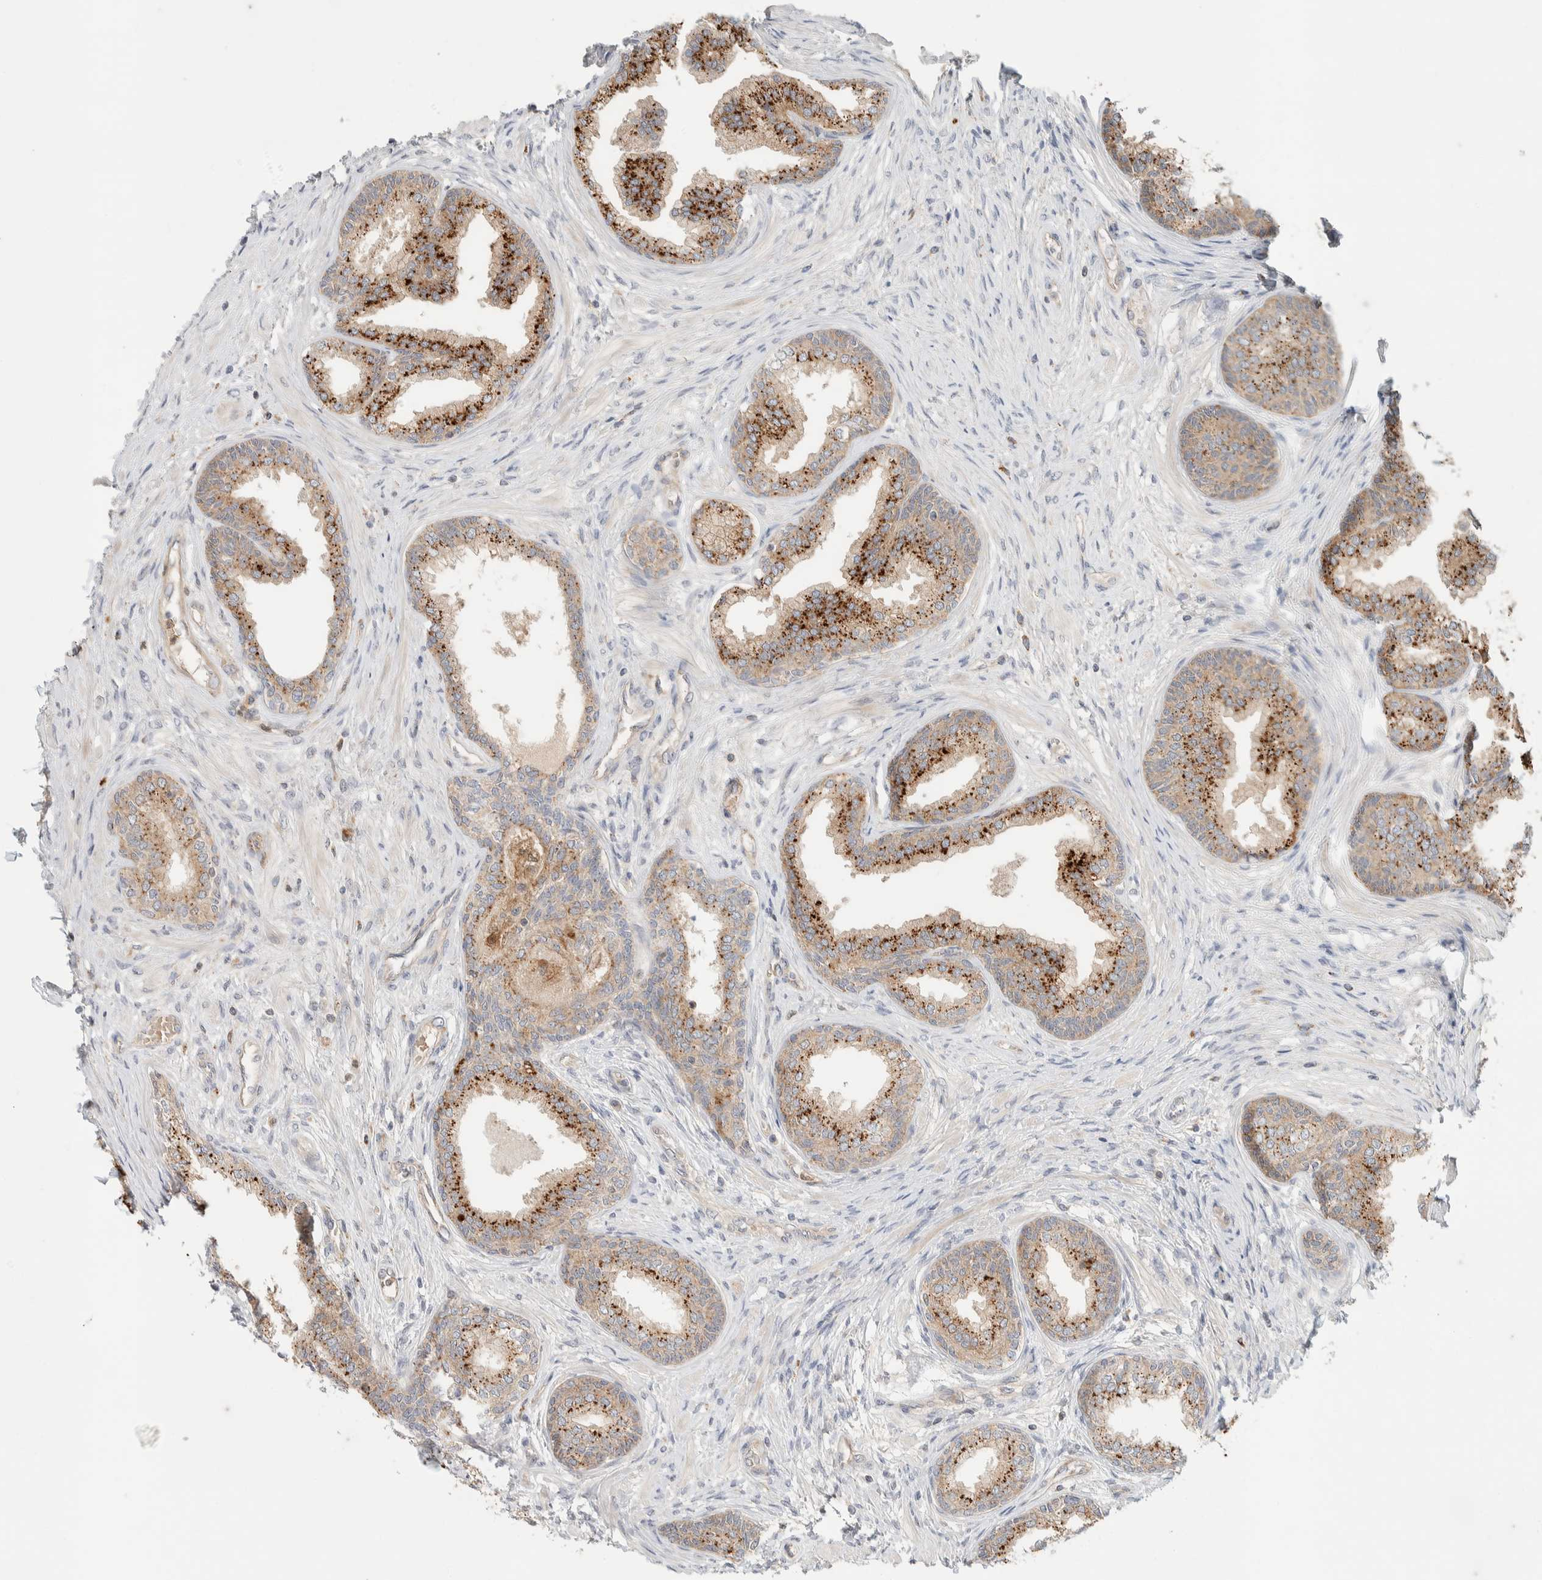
{"staining": {"intensity": "strong", "quantity": "25%-75%", "location": "cytoplasmic/membranous"}, "tissue": "prostate", "cell_type": "Glandular cells", "image_type": "normal", "snomed": [{"axis": "morphology", "description": "Normal tissue, NOS"}, {"axis": "topography", "description": "Prostate"}], "caption": "Benign prostate demonstrates strong cytoplasmic/membranous staining in approximately 25%-75% of glandular cells The protein is stained brown, and the nuclei are stained in blue (DAB IHC with brightfield microscopy, high magnification)..", "gene": "GCLM", "patient": {"sex": "male", "age": 76}}